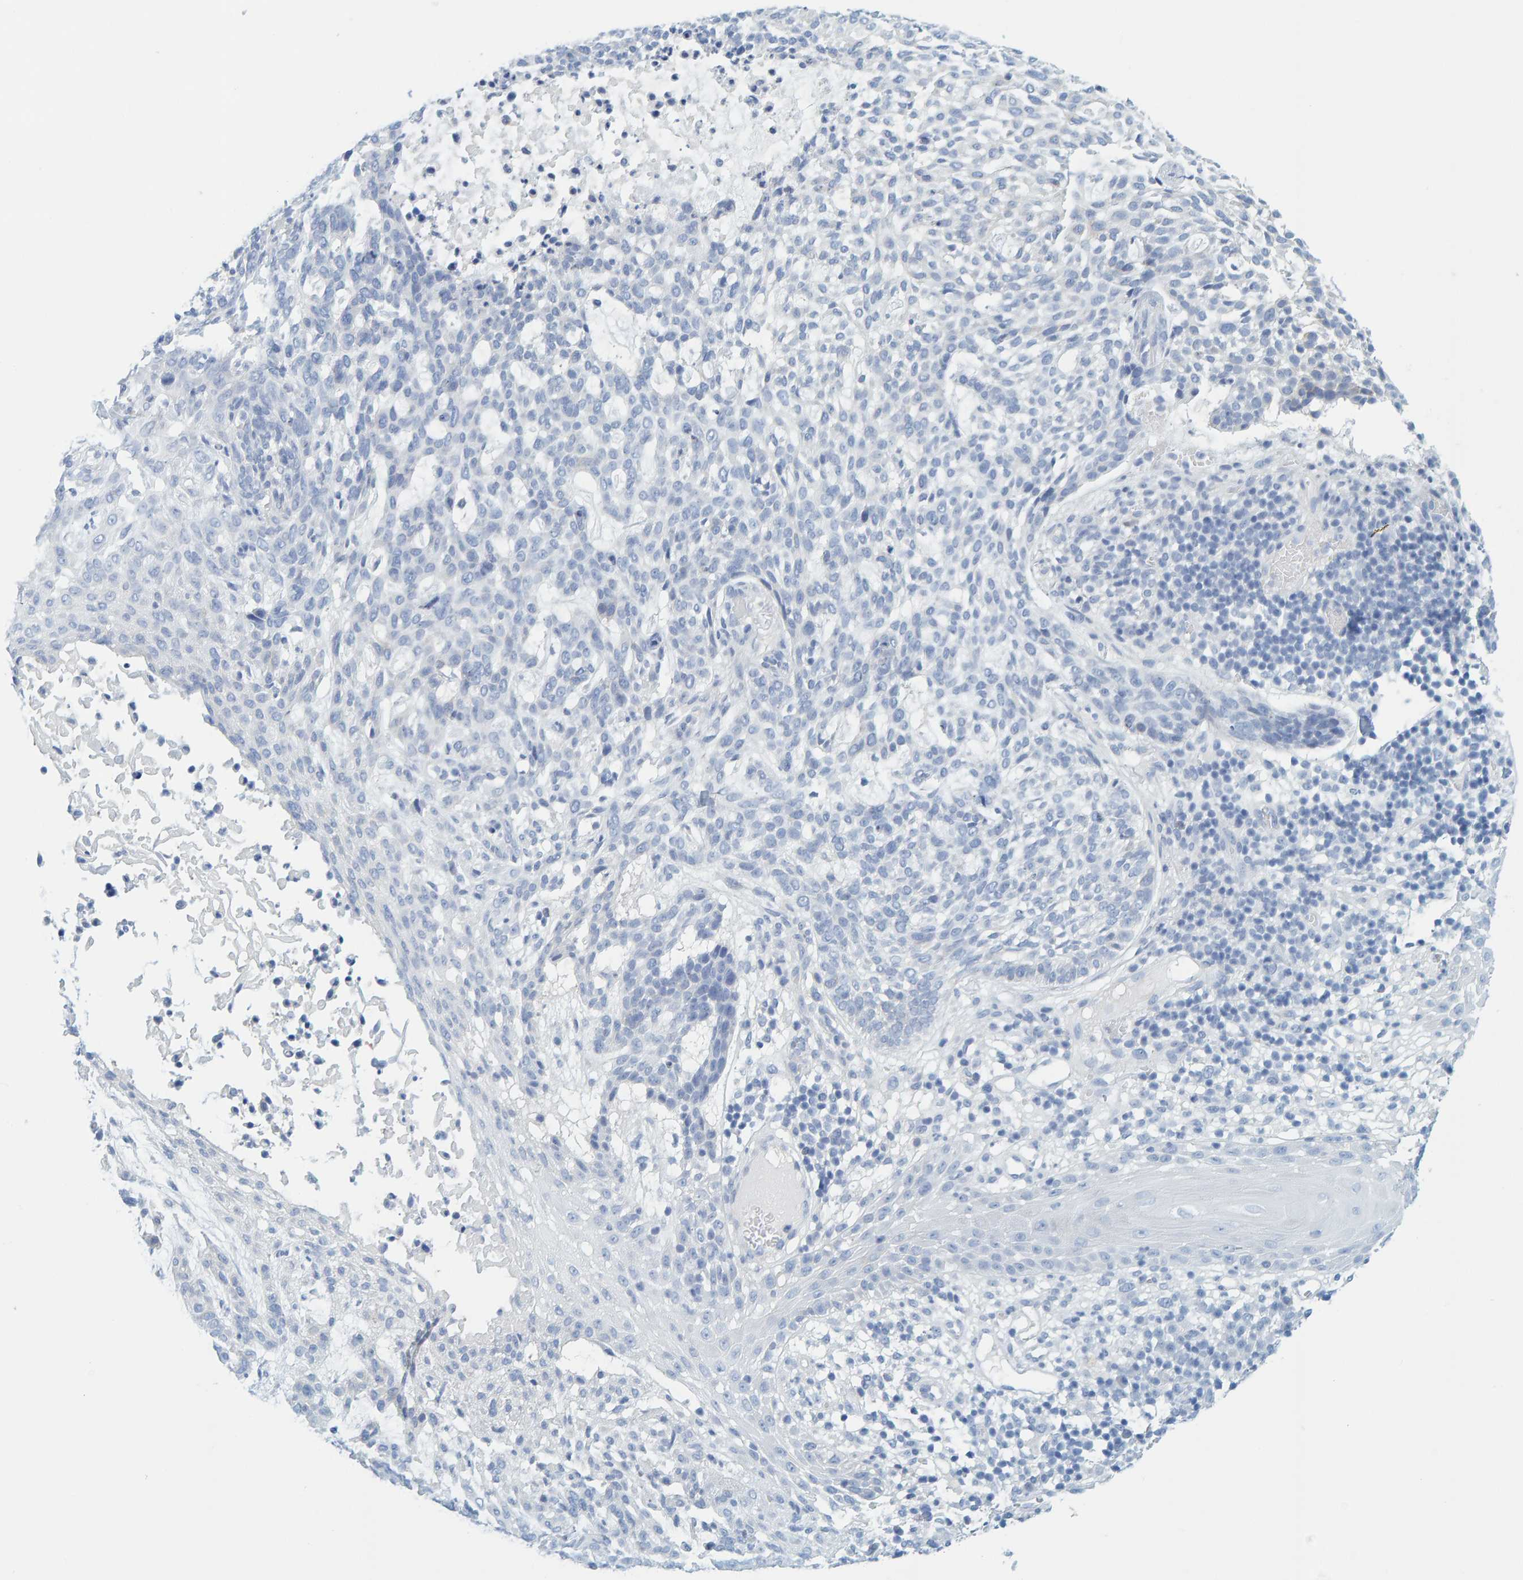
{"staining": {"intensity": "negative", "quantity": "none", "location": "none"}, "tissue": "skin cancer", "cell_type": "Tumor cells", "image_type": "cancer", "snomed": [{"axis": "morphology", "description": "Basal cell carcinoma"}, {"axis": "topography", "description": "Skin"}], "caption": "This is a micrograph of IHC staining of skin cancer (basal cell carcinoma), which shows no positivity in tumor cells.", "gene": "KLHL11", "patient": {"sex": "female", "age": 64}}